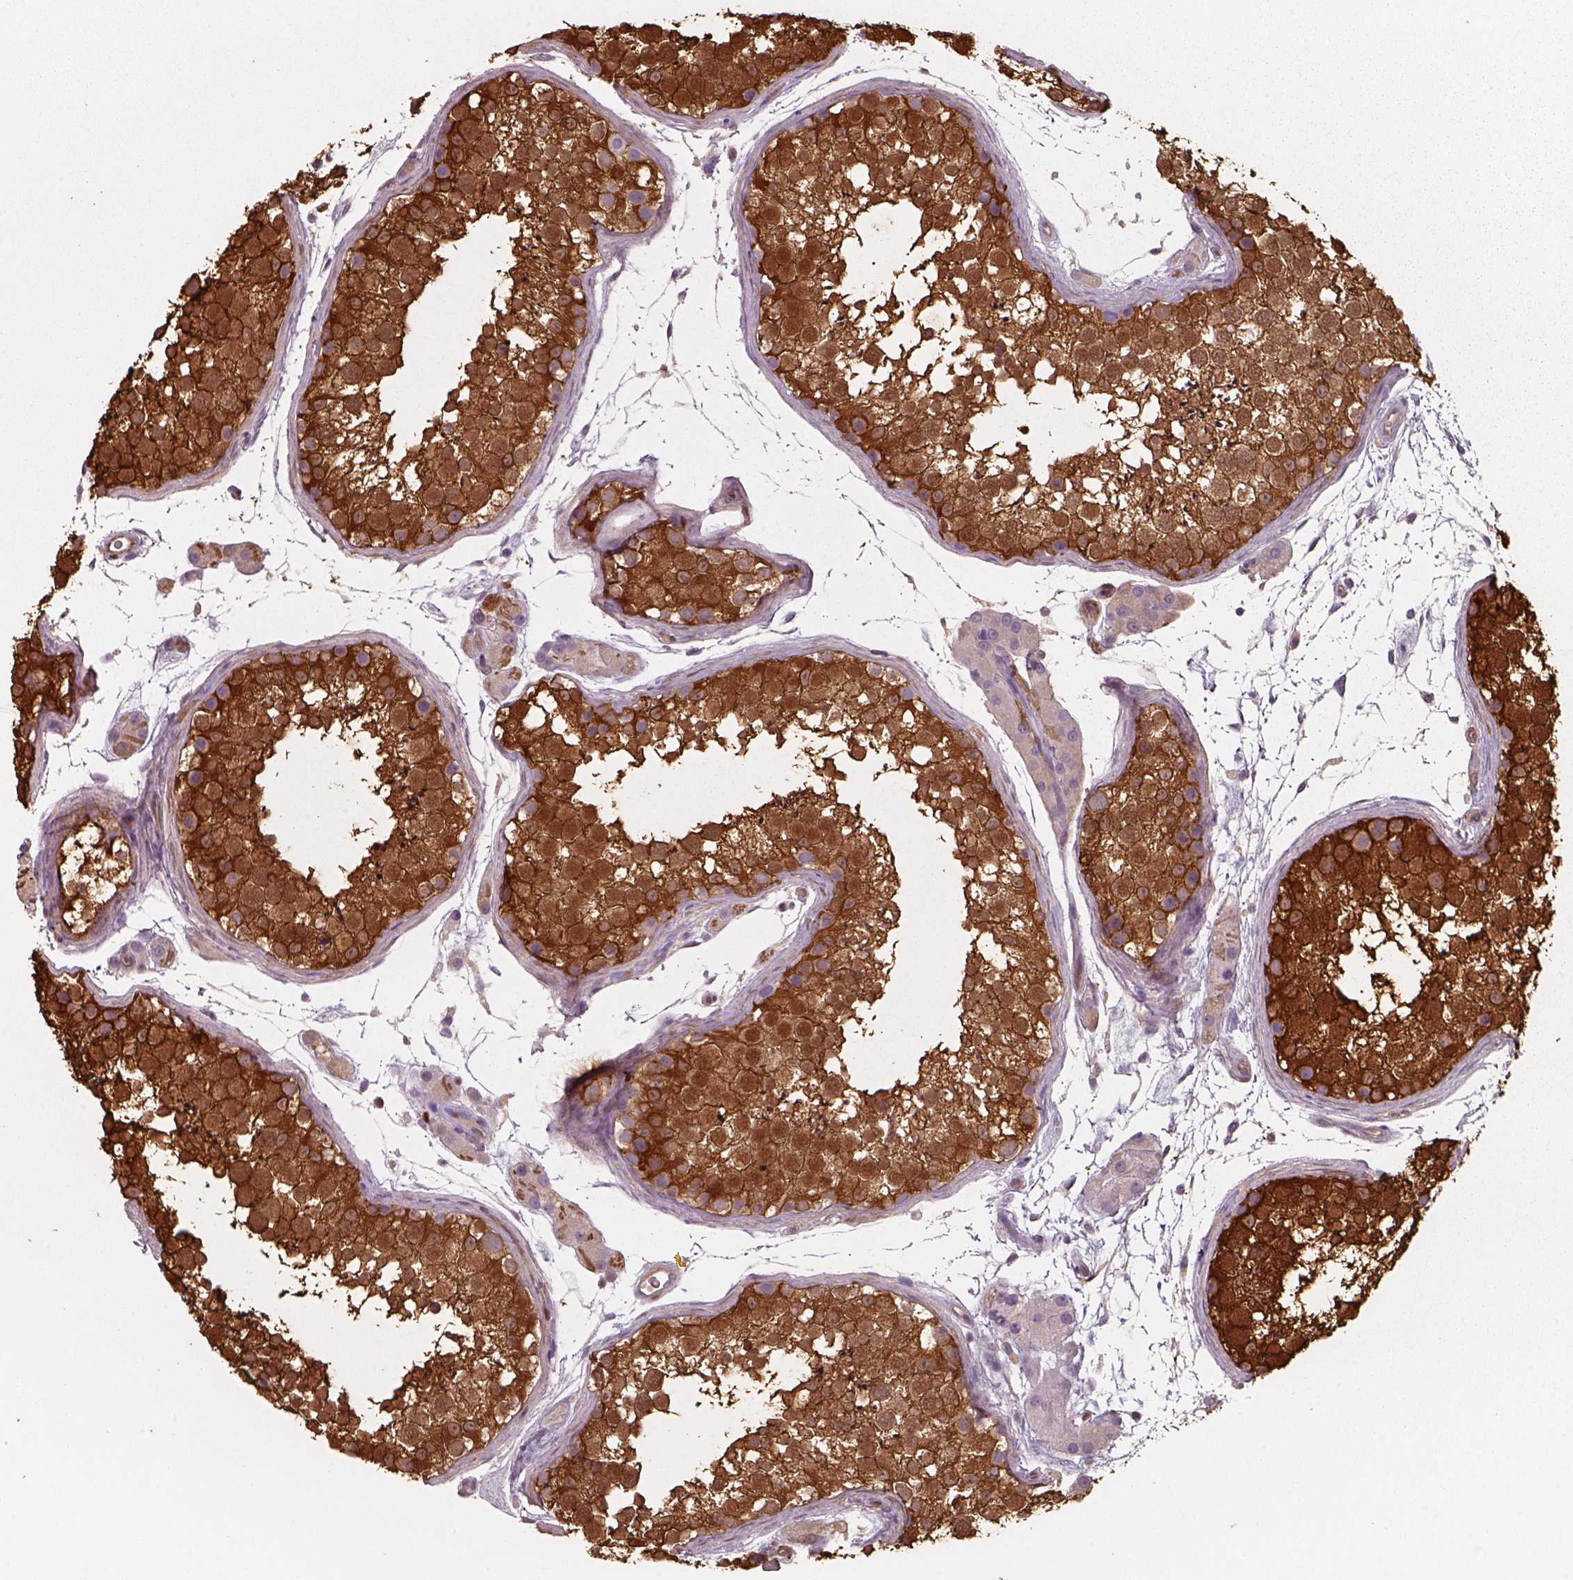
{"staining": {"intensity": "strong", "quantity": ">75%", "location": "cytoplasmic/membranous,nuclear"}, "tissue": "testis", "cell_type": "Cells in seminiferous ducts", "image_type": "normal", "snomed": [{"axis": "morphology", "description": "Normal tissue, NOS"}, {"axis": "topography", "description": "Testis"}], "caption": "Brown immunohistochemical staining in benign testis displays strong cytoplasmic/membranous,nuclear staining in approximately >75% of cells in seminiferous ducts. The staining was performed using DAB to visualize the protein expression in brown, while the nuclei were stained in blue with hematoxylin (Magnification: 20x).", "gene": "ISYNA1", "patient": {"sex": "male", "age": 41}}